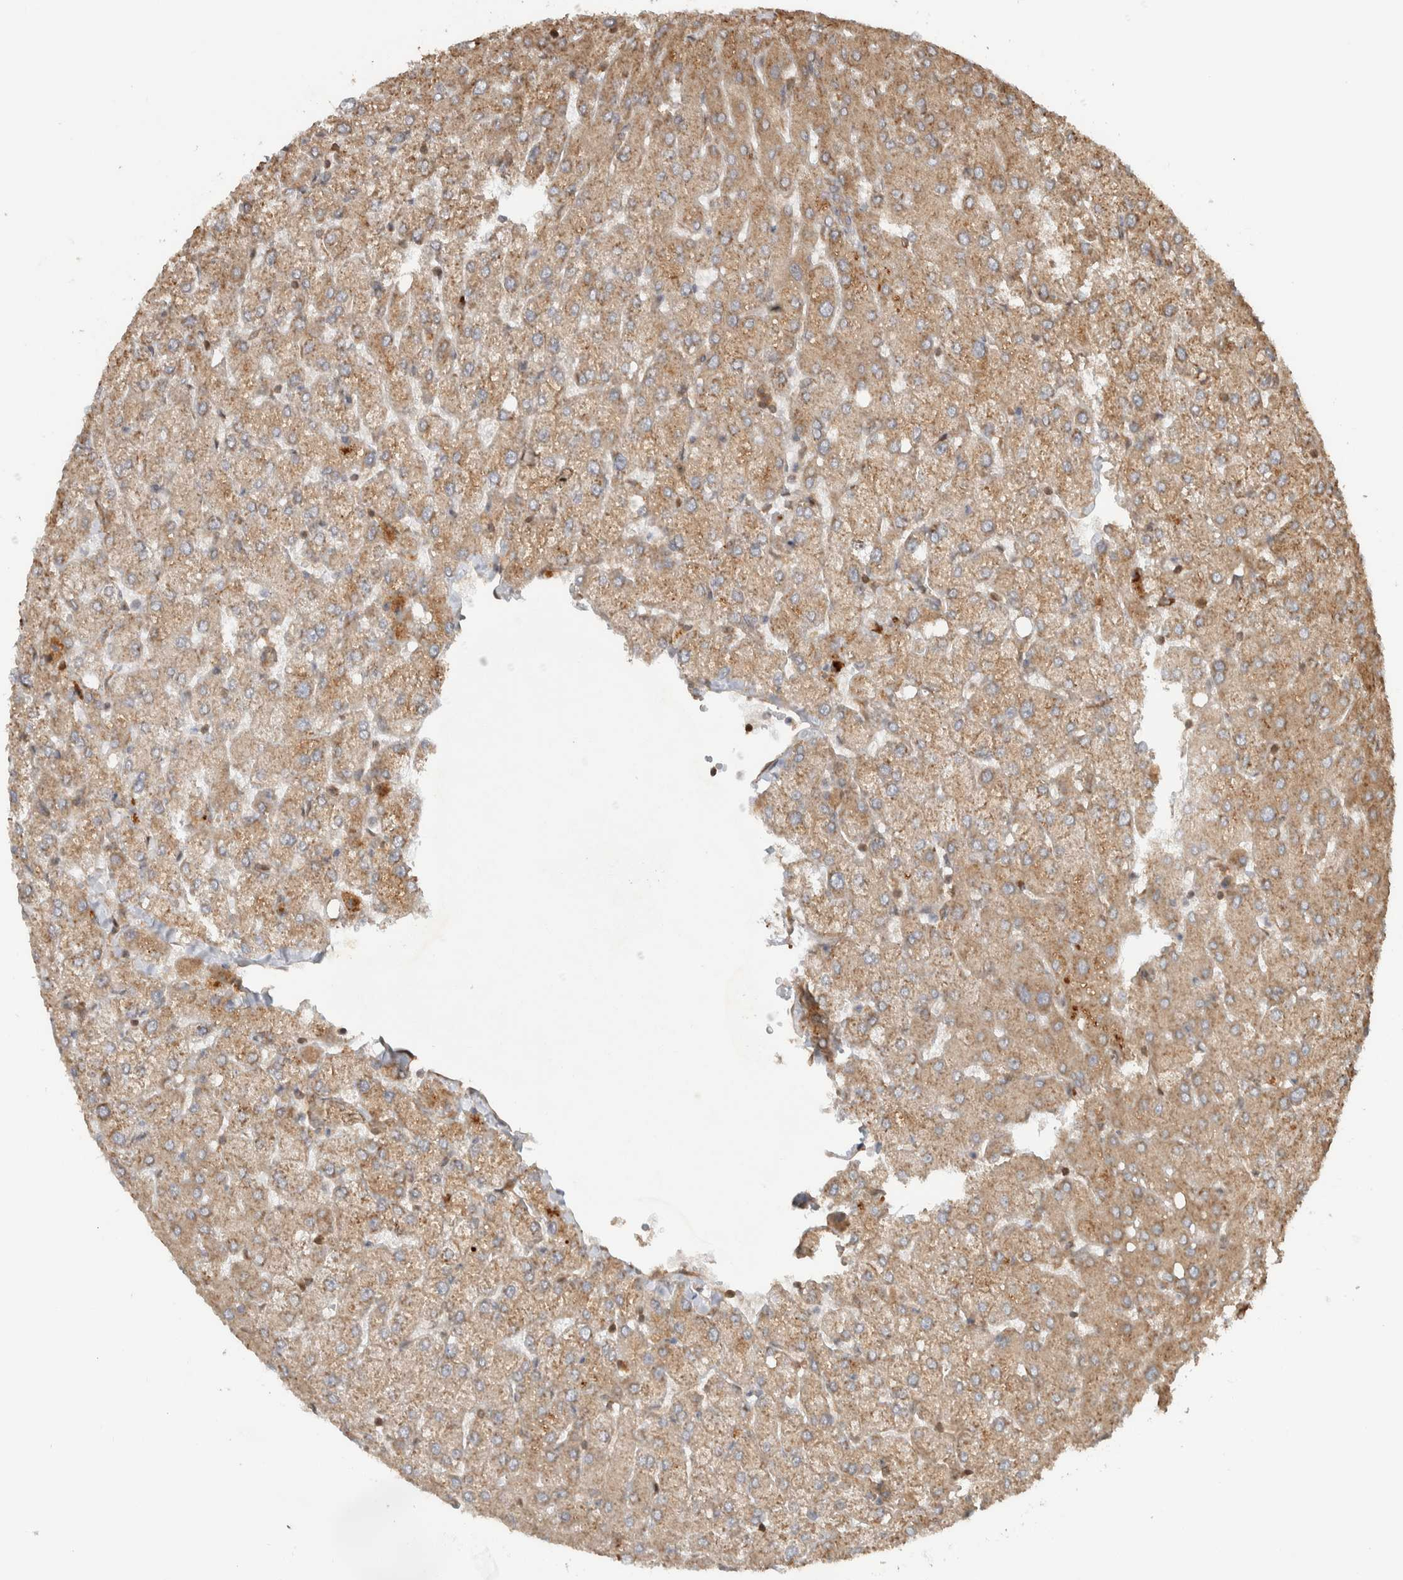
{"staining": {"intensity": "weak", "quantity": ">75%", "location": "cytoplasmic/membranous"}, "tissue": "liver", "cell_type": "Cholangiocytes", "image_type": "normal", "snomed": [{"axis": "morphology", "description": "Normal tissue, NOS"}, {"axis": "topography", "description": "Liver"}], "caption": "The photomicrograph displays a brown stain indicating the presence of a protein in the cytoplasmic/membranous of cholangiocytes in liver. (IHC, brightfield microscopy, high magnification).", "gene": "CNTROB", "patient": {"sex": "female", "age": 54}}